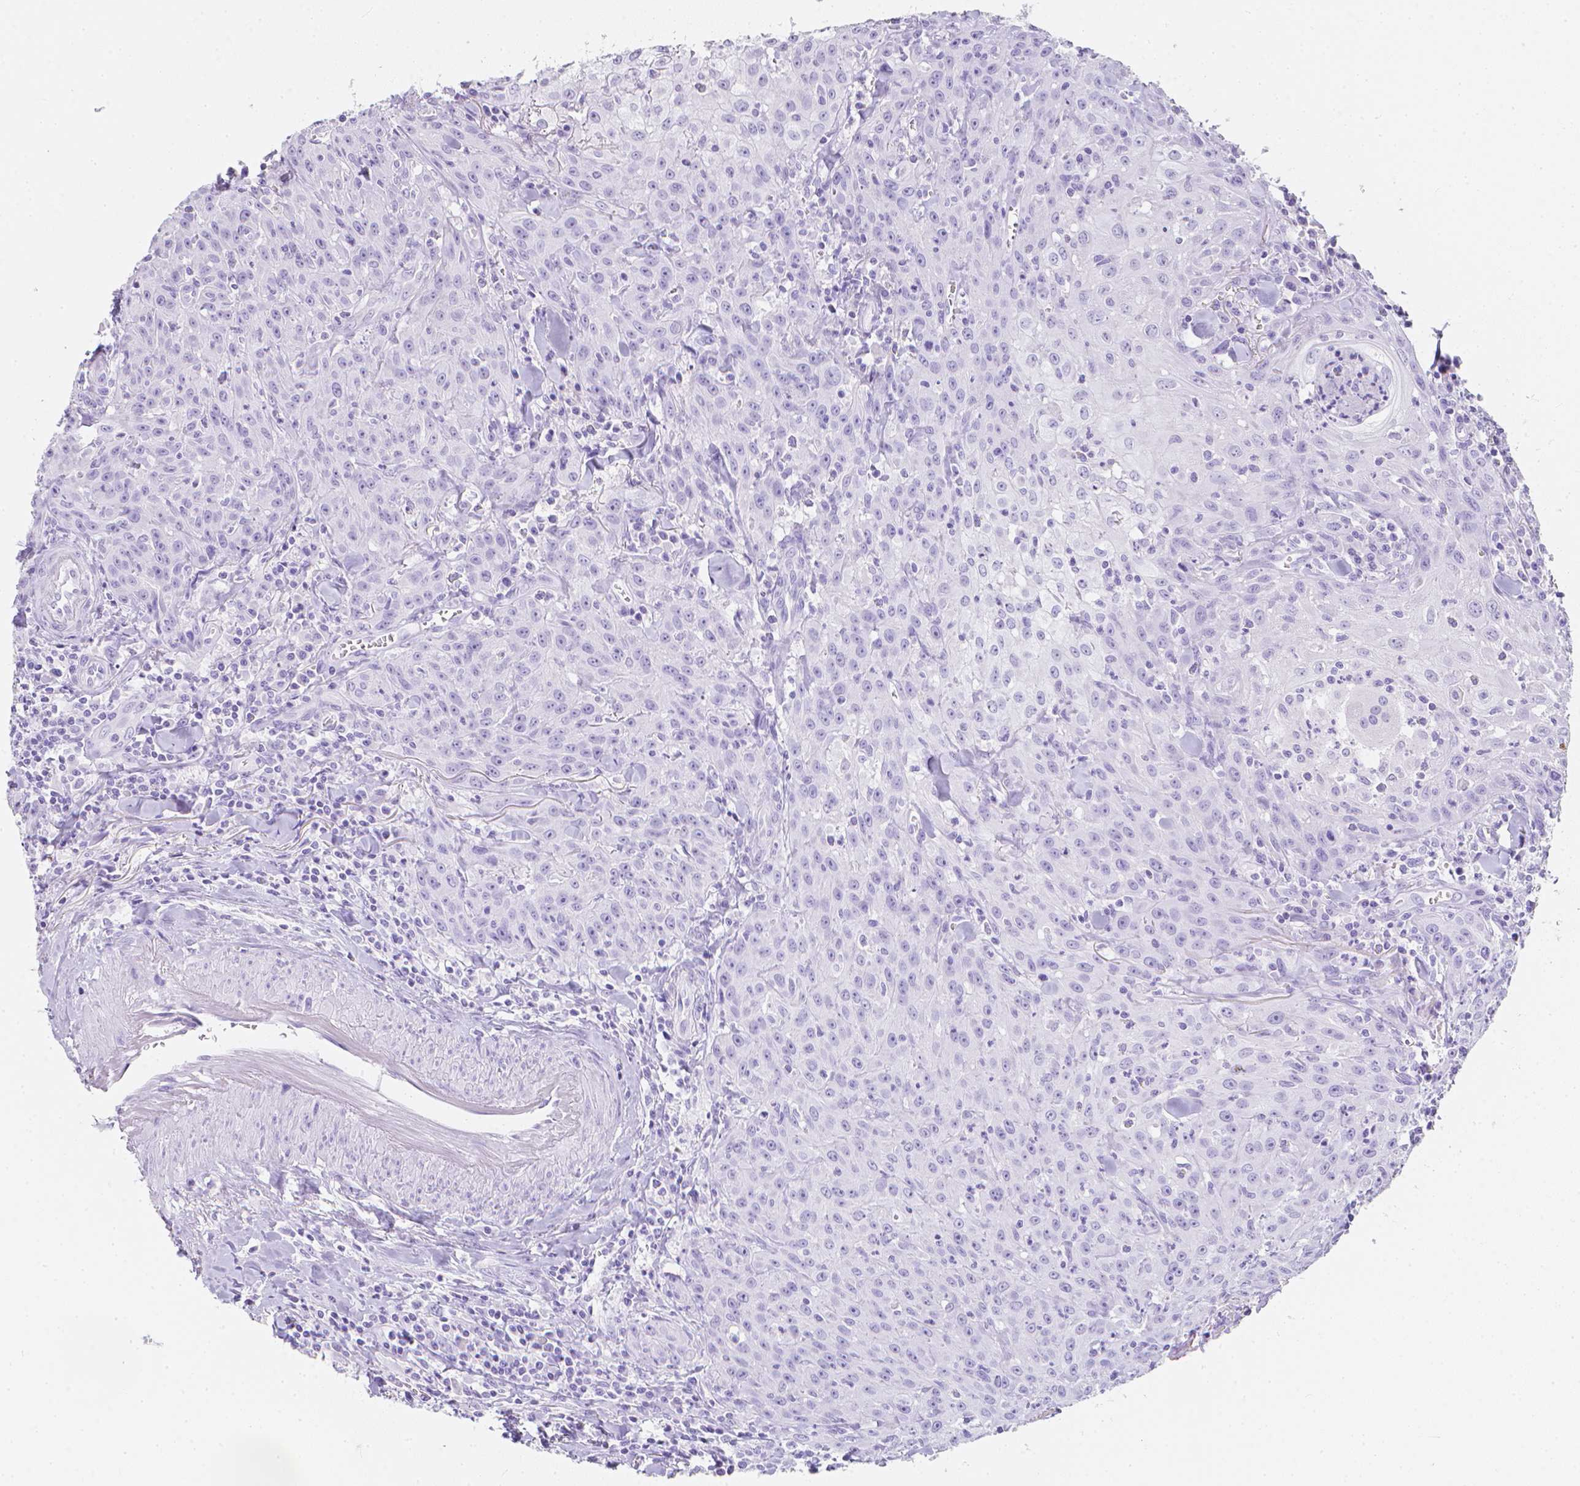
{"staining": {"intensity": "negative", "quantity": "none", "location": "none"}, "tissue": "head and neck cancer", "cell_type": "Tumor cells", "image_type": "cancer", "snomed": [{"axis": "morphology", "description": "Normal tissue, NOS"}, {"axis": "morphology", "description": "Squamous cell carcinoma, NOS"}, {"axis": "topography", "description": "Oral tissue"}, {"axis": "topography", "description": "Head-Neck"}], "caption": "A micrograph of human head and neck cancer is negative for staining in tumor cells.", "gene": "LGALS4", "patient": {"sex": "female", "age": 70}}